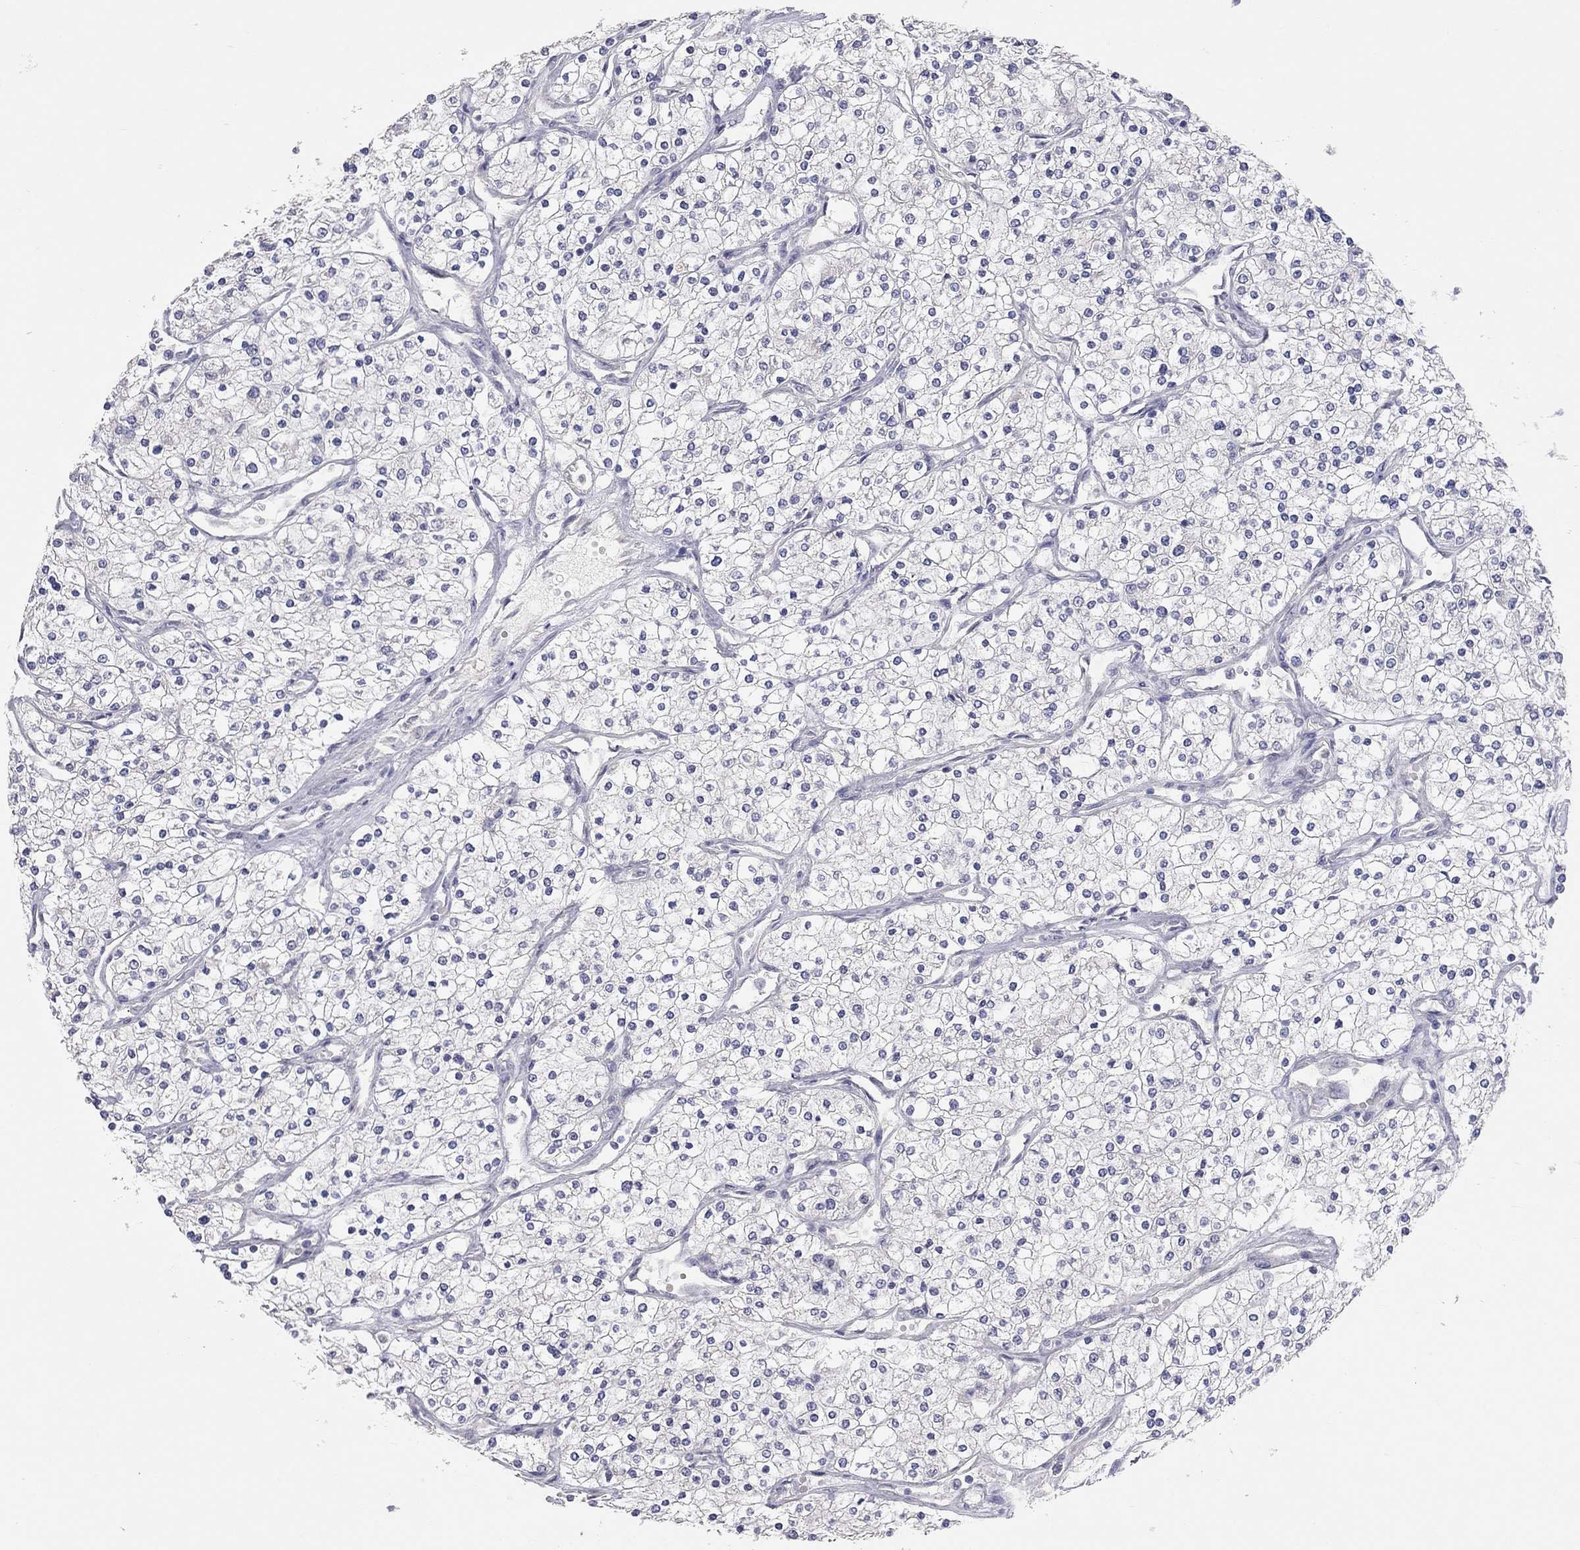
{"staining": {"intensity": "negative", "quantity": "none", "location": "none"}, "tissue": "renal cancer", "cell_type": "Tumor cells", "image_type": "cancer", "snomed": [{"axis": "morphology", "description": "Adenocarcinoma, NOS"}, {"axis": "topography", "description": "Kidney"}], "caption": "There is no significant staining in tumor cells of renal cancer (adenocarcinoma). (Brightfield microscopy of DAB (3,3'-diaminobenzidine) immunohistochemistry (IHC) at high magnification).", "gene": "KCNB1", "patient": {"sex": "male", "age": 80}}